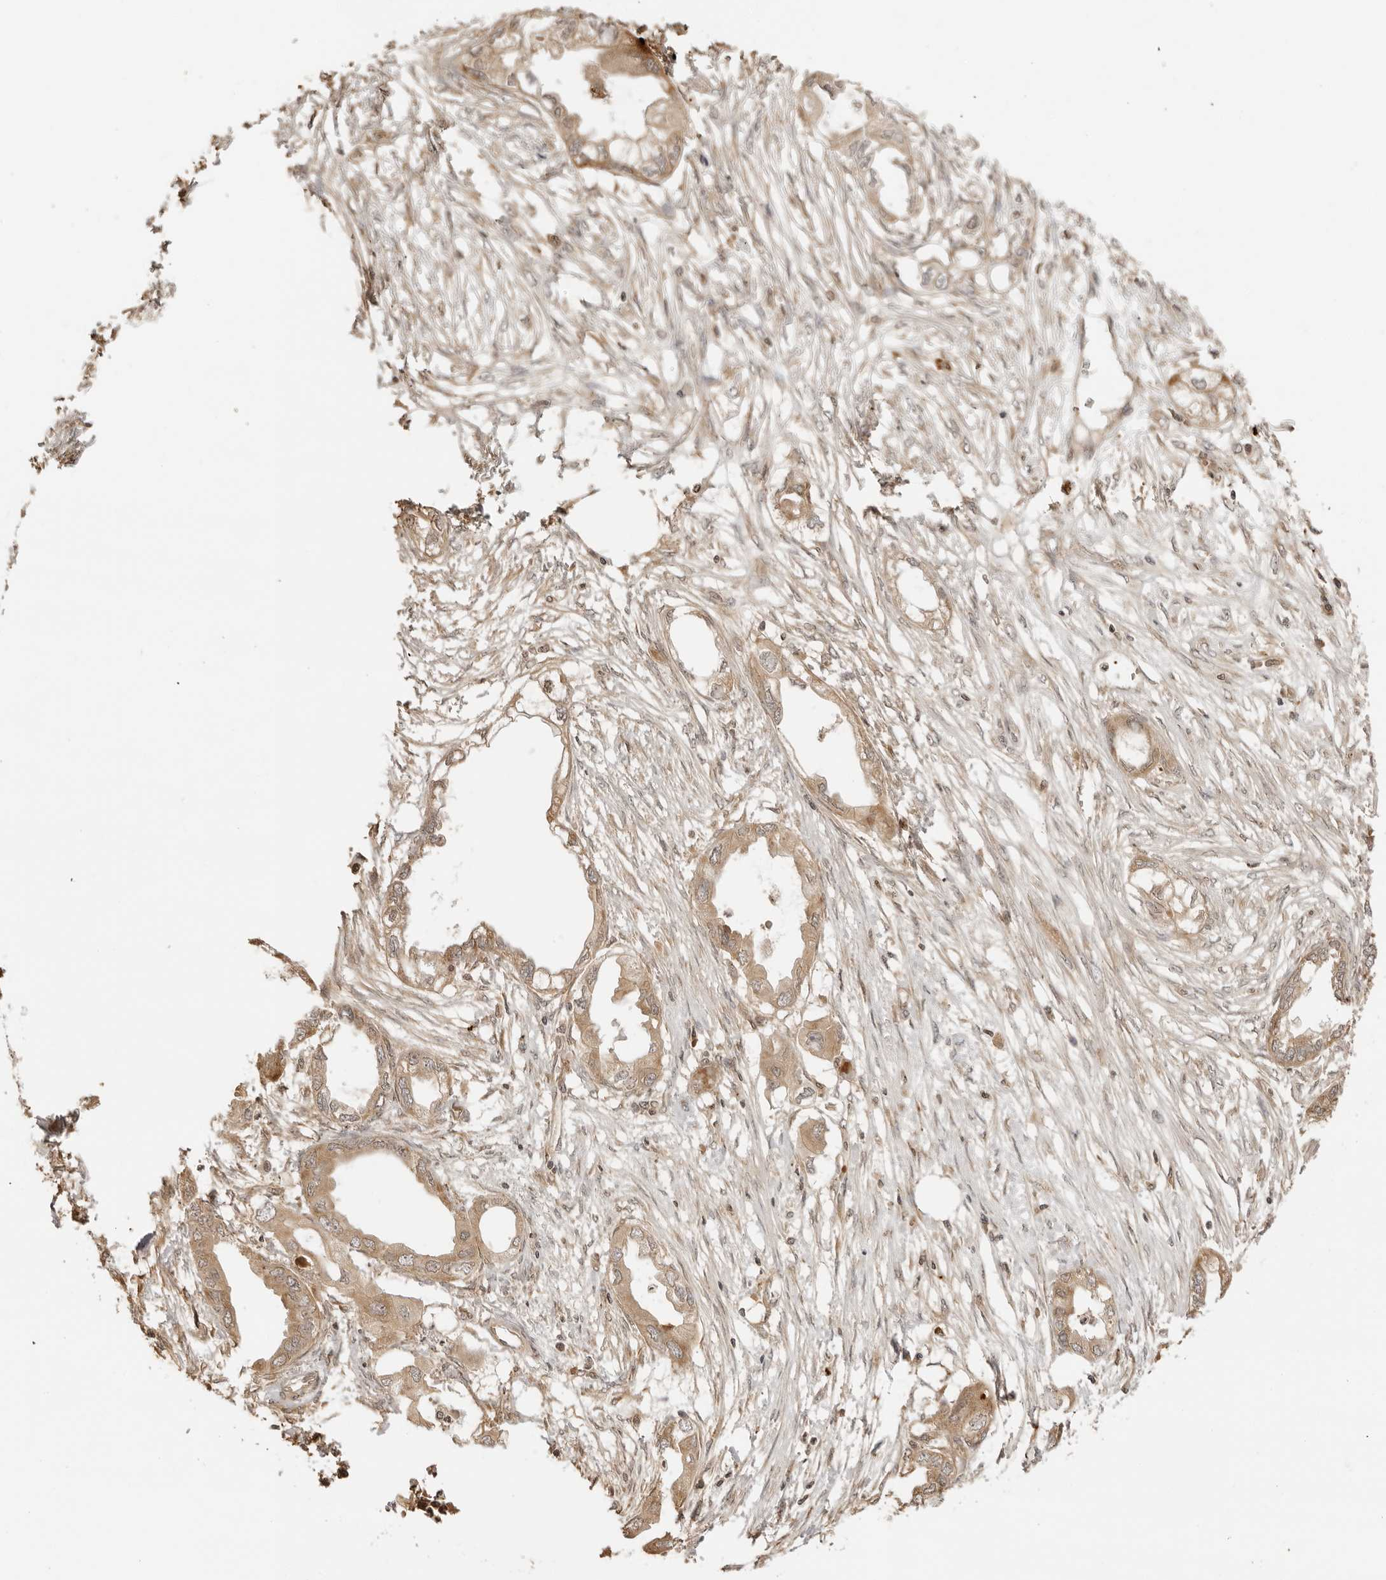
{"staining": {"intensity": "moderate", "quantity": ">75%", "location": "cytoplasmic/membranous"}, "tissue": "endometrial cancer", "cell_type": "Tumor cells", "image_type": "cancer", "snomed": [{"axis": "morphology", "description": "Adenocarcinoma, NOS"}, {"axis": "morphology", "description": "Adenocarcinoma, metastatic, NOS"}, {"axis": "topography", "description": "Adipose tissue"}, {"axis": "topography", "description": "Endometrium"}], "caption": "Endometrial cancer tissue demonstrates moderate cytoplasmic/membranous expression in approximately >75% of tumor cells, visualized by immunohistochemistry. The staining was performed using DAB, with brown indicating positive protein expression. Nuclei are stained blue with hematoxylin.", "gene": "IKBKE", "patient": {"sex": "female", "age": 67}}